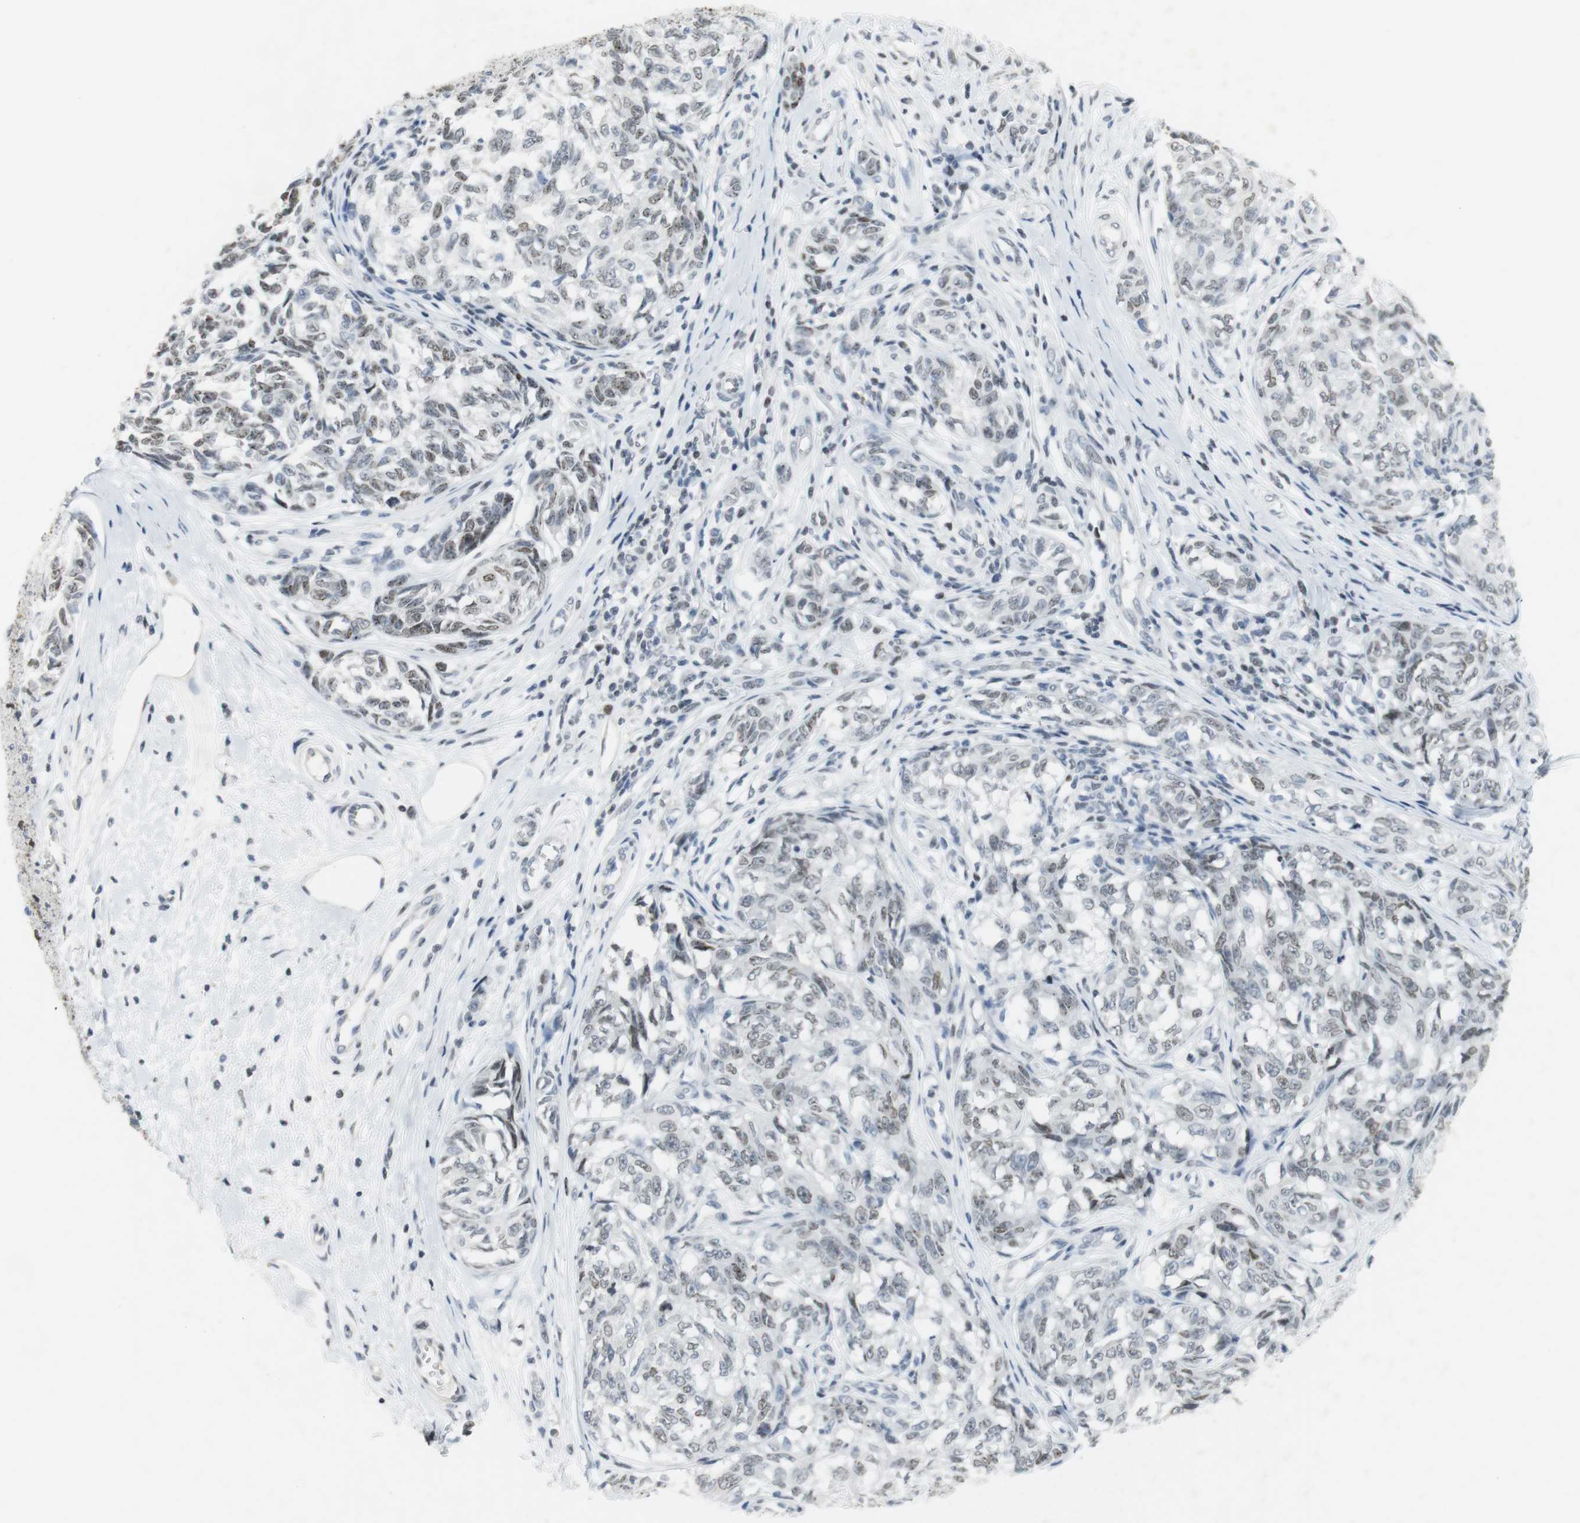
{"staining": {"intensity": "weak", "quantity": "25%-75%", "location": "nuclear"}, "tissue": "melanoma", "cell_type": "Tumor cells", "image_type": "cancer", "snomed": [{"axis": "morphology", "description": "Malignant melanoma, NOS"}, {"axis": "topography", "description": "Skin"}], "caption": "Melanoma was stained to show a protein in brown. There is low levels of weak nuclear expression in approximately 25%-75% of tumor cells.", "gene": "BMI1", "patient": {"sex": "female", "age": 64}}